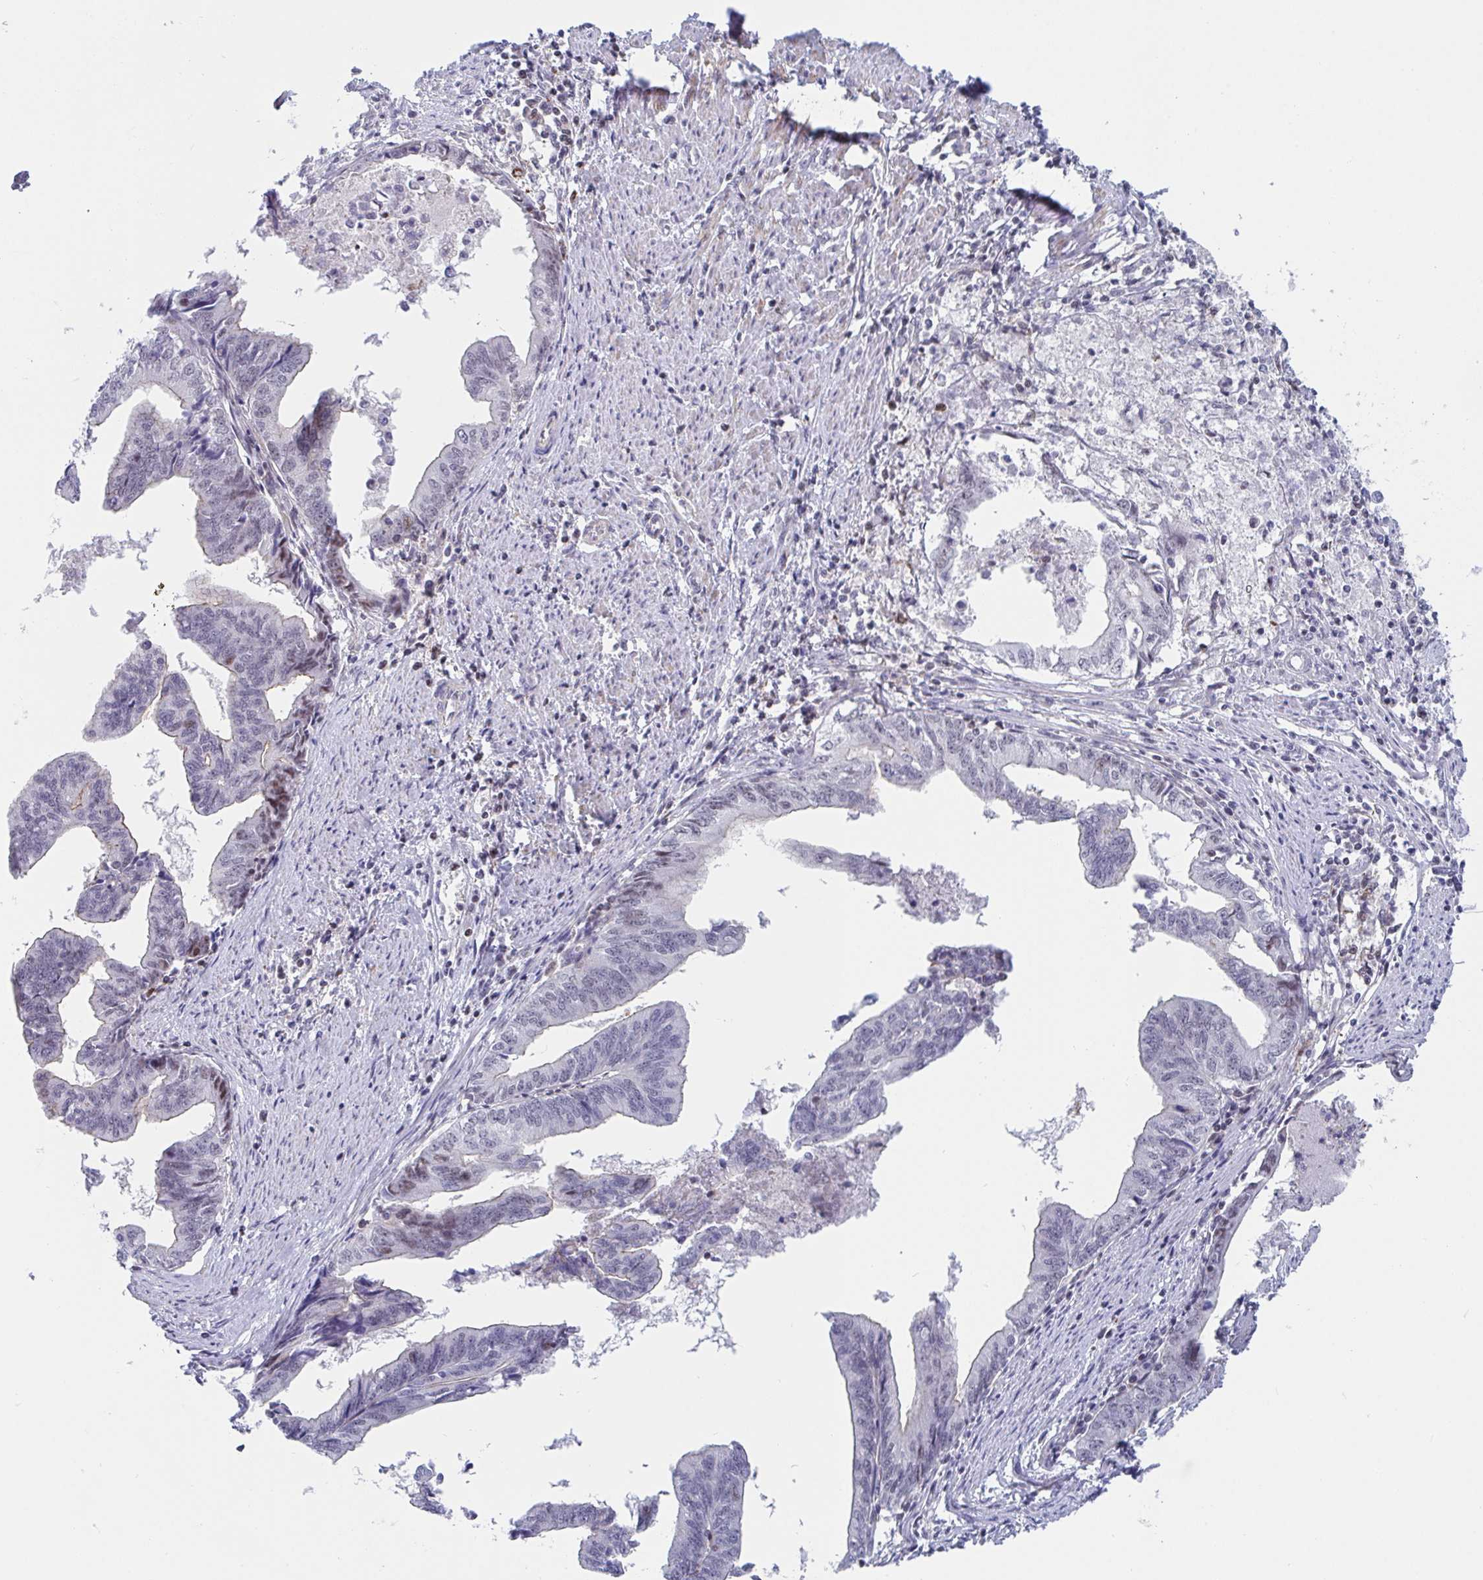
{"staining": {"intensity": "weak", "quantity": "<25%", "location": "nuclear"}, "tissue": "endometrial cancer", "cell_type": "Tumor cells", "image_type": "cancer", "snomed": [{"axis": "morphology", "description": "Adenocarcinoma, NOS"}, {"axis": "topography", "description": "Endometrium"}], "caption": "Immunohistochemistry (IHC) of human endometrial cancer (adenocarcinoma) reveals no staining in tumor cells.", "gene": "WDR72", "patient": {"sex": "female", "age": 65}}